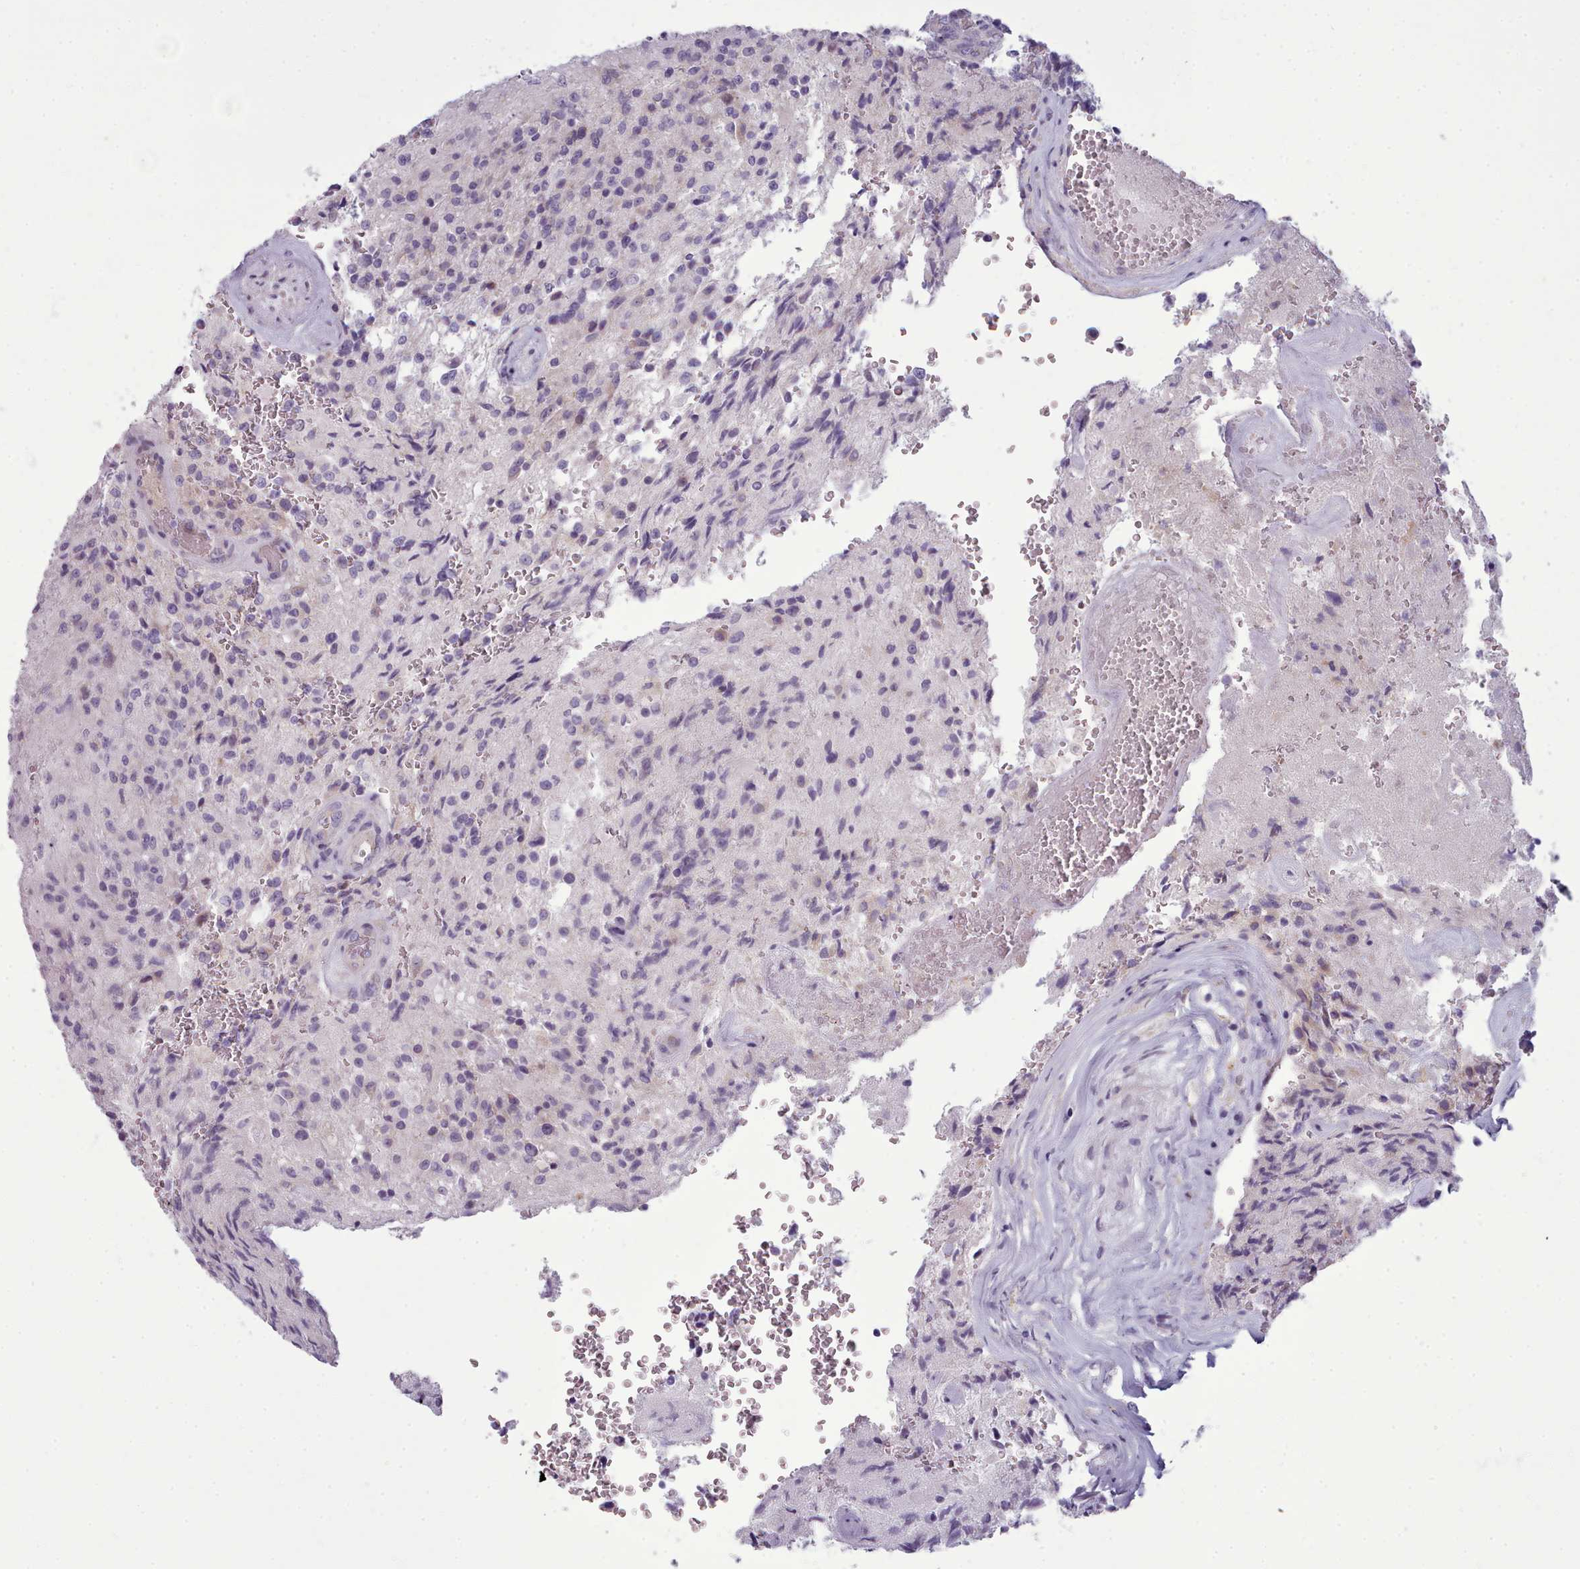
{"staining": {"intensity": "negative", "quantity": "none", "location": "none"}, "tissue": "glioma", "cell_type": "Tumor cells", "image_type": "cancer", "snomed": [{"axis": "morphology", "description": "Normal tissue, NOS"}, {"axis": "morphology", "description": "Glioma, malignant, High grade"}, {"axis": "topography", "description": "Cerebral cortex"}], "caption": "Immunohistochemistry (IHC) photomicrograph of human glioma stained for a protein (brown), which demonstrates no positivity in tumor cells.", "gene": "MYRFL", "patient": {"sex": "male", "age": 56}}